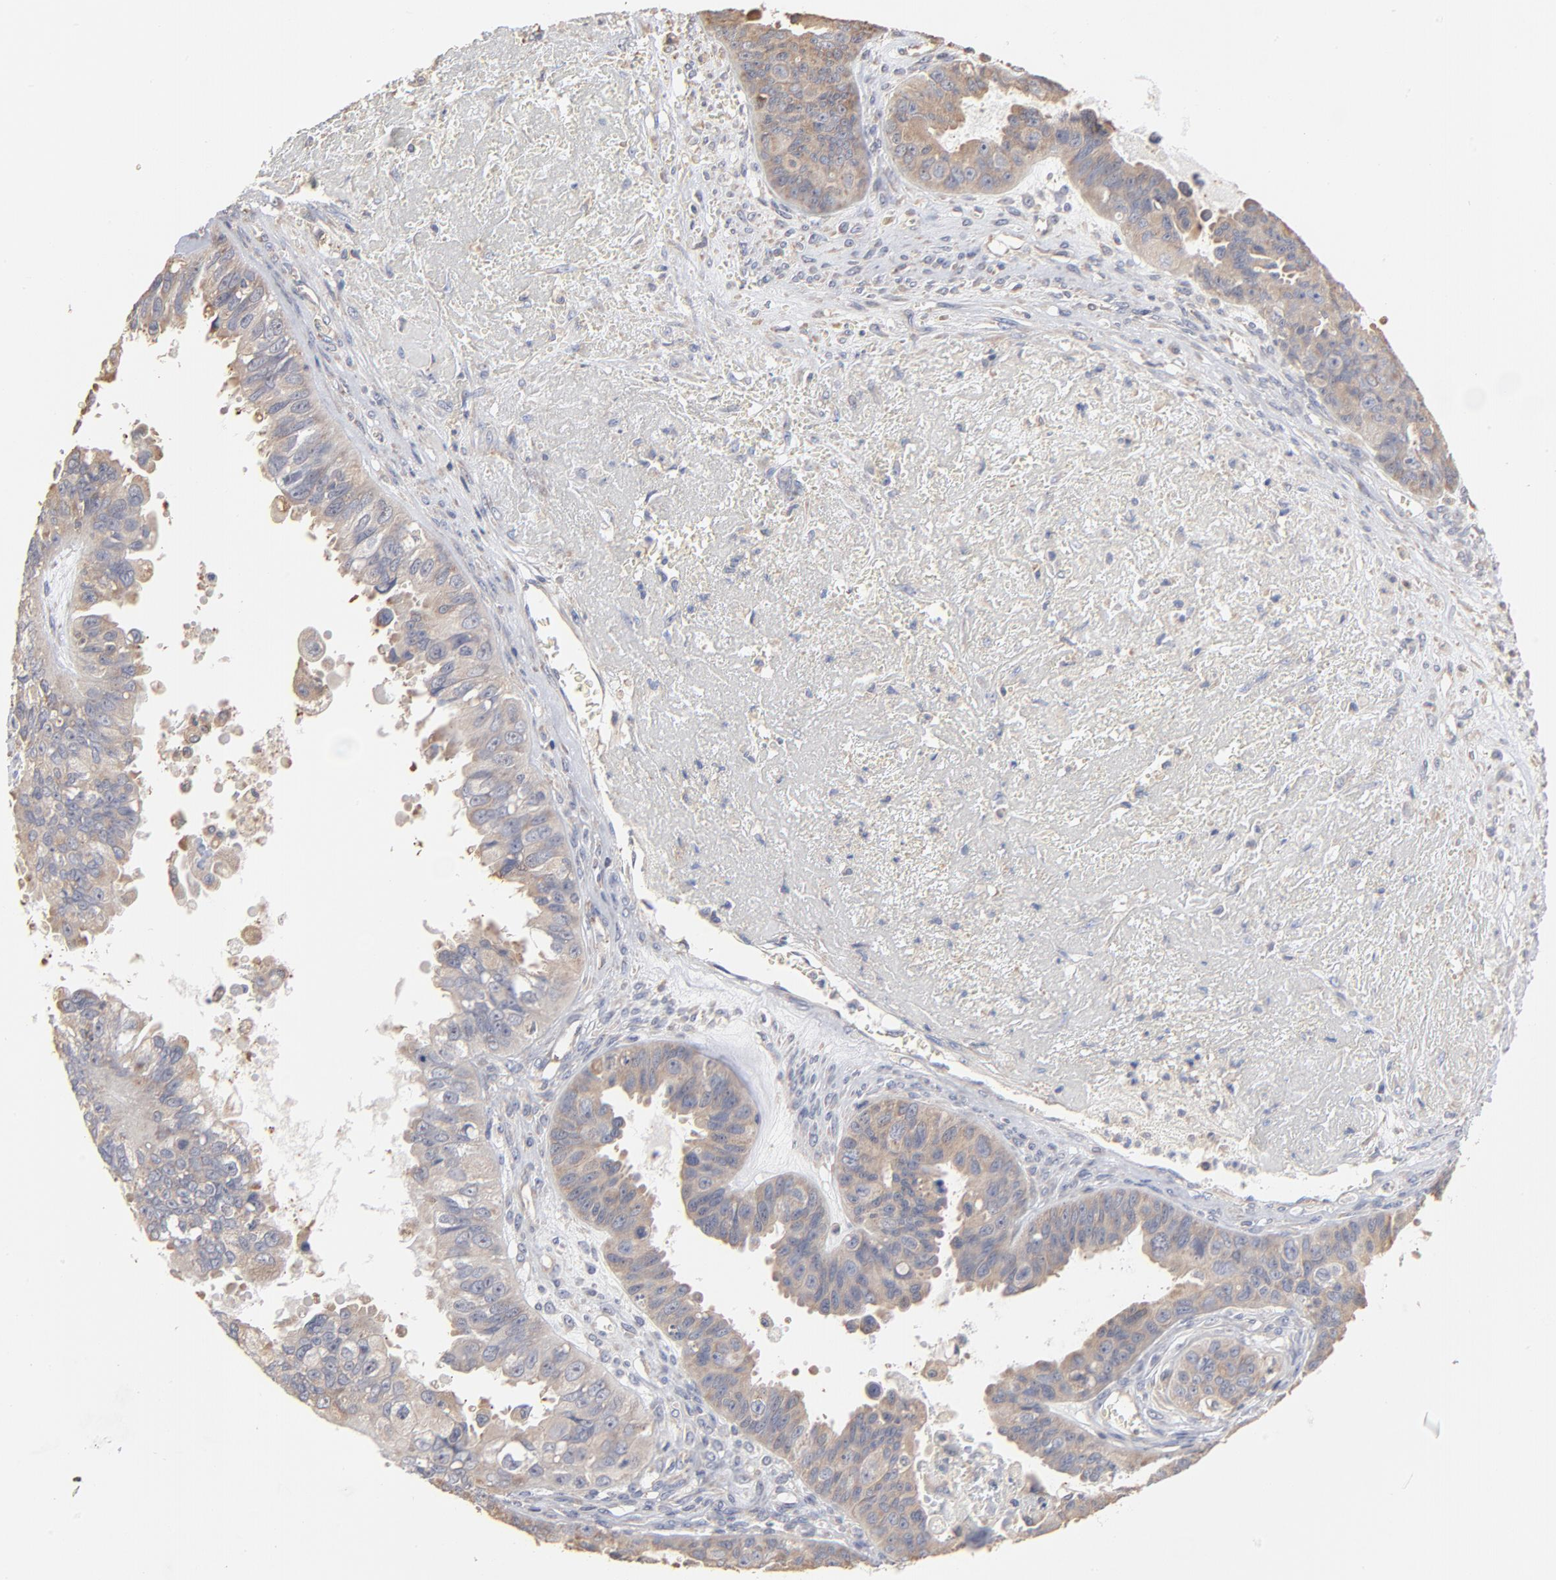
{"staining": {"intensity": "moderate", "quantity": "25%-75%", "location": "cytoplasmic/membranous"}, "tissue": "ovarian cancer", "cell_type": "Tumor cells", "image_type": "cancer", "snomed": [{"axis": "morphology", "description": "Carcinoma, endometroid"}, {"axis": "topography", "description": "Ovary"}], "caption": "Ovarian cancer was stained to show a protein in brown. There is medium levels of moderate cytoplasmic/membranous expression in about 25%-75% of tumor cells. (DAB = brown stain, brightfield microscopy at high magnification).", "gene": "RNF213", "patient": {"sex": "female", "age": 85}}